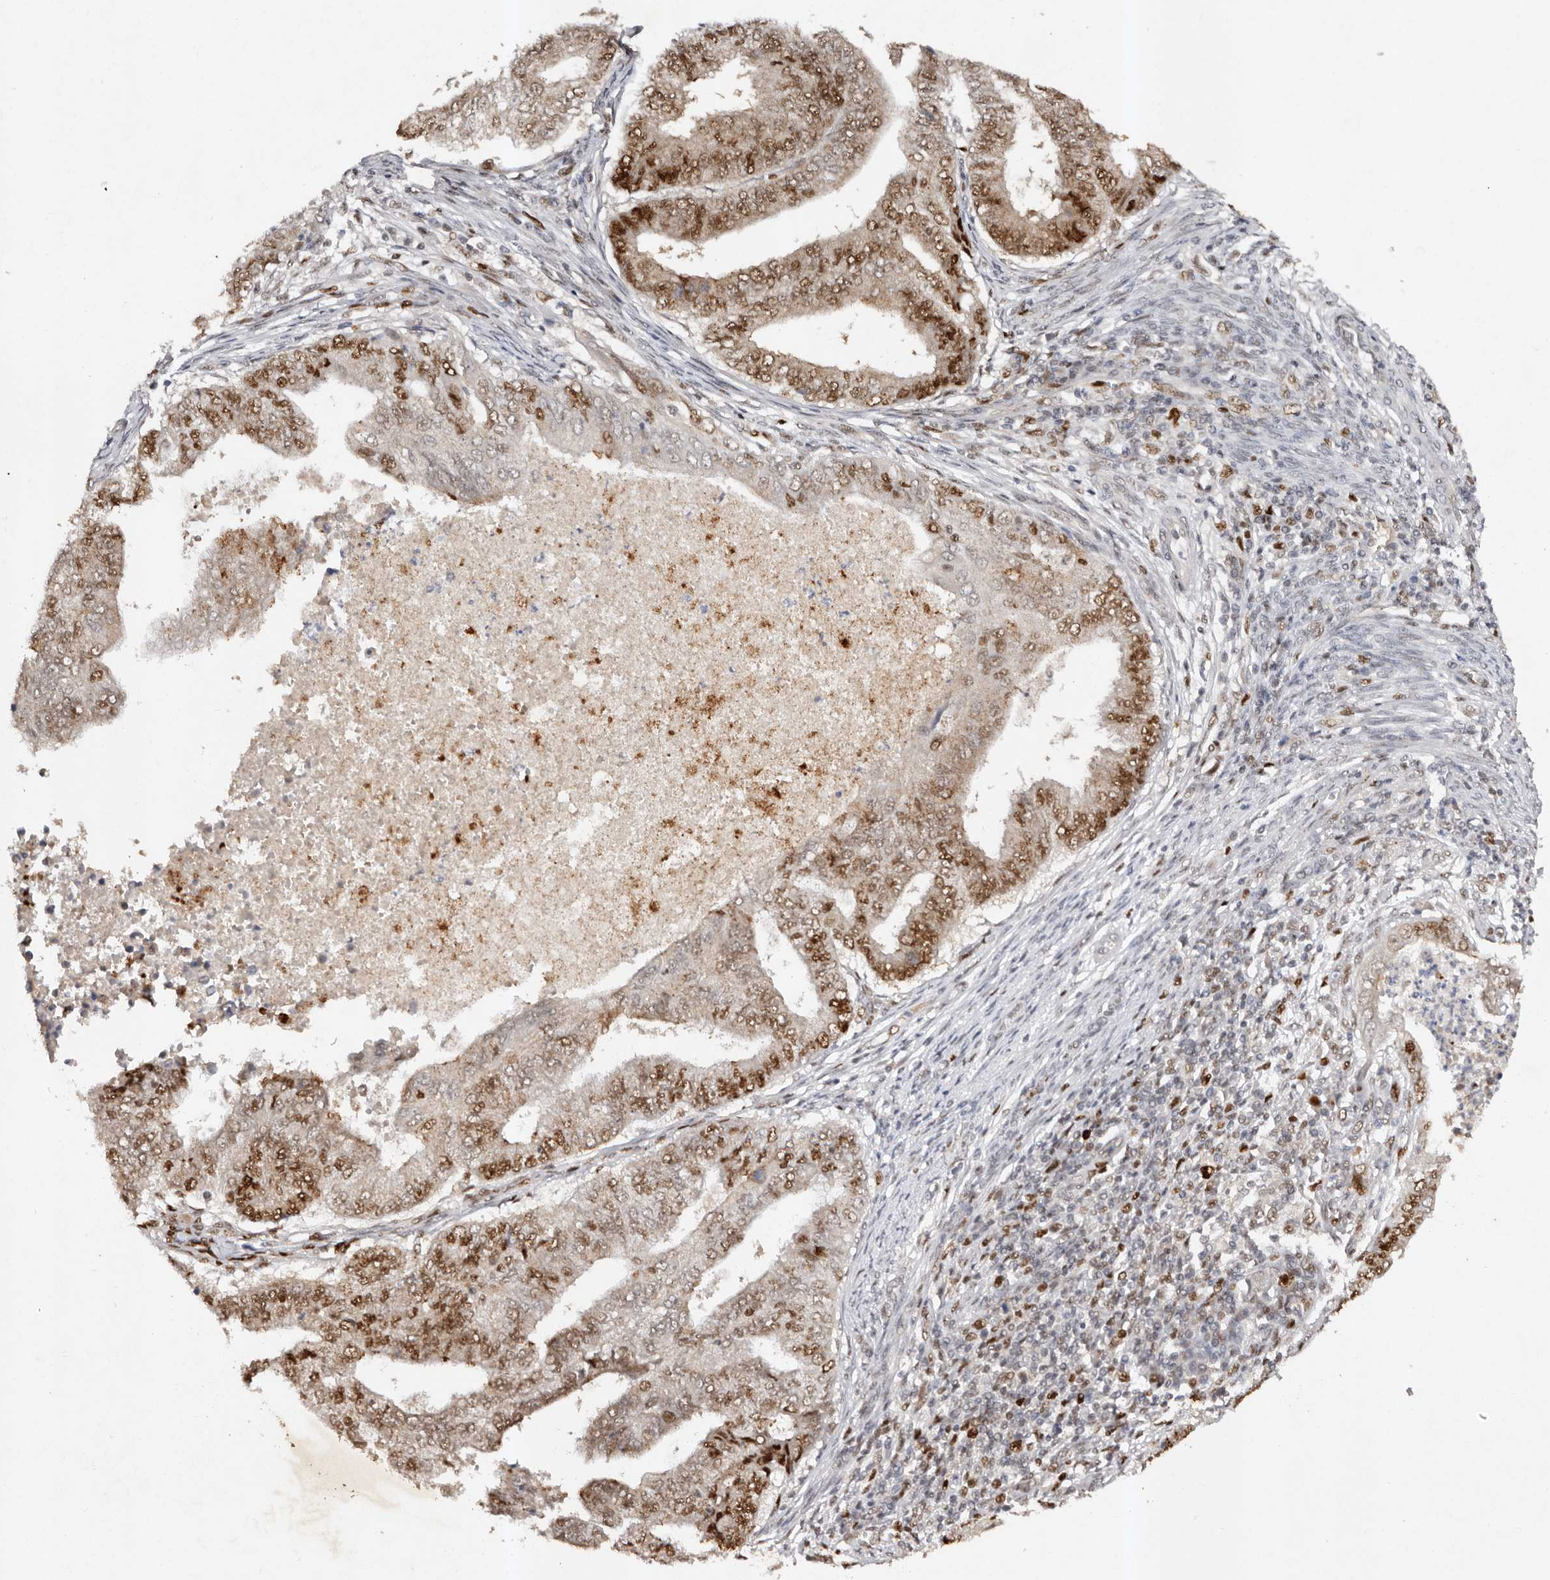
{"staining": {"intensity": "moderate", "quantity": "25%-75%", "location": "nuclear"}, "tissue": "endometrial cancer", "cell_type": "Tumor cells", "image_type": "cancer", "snomed": [{"axis": "morphology", "description": "Polyp, NOS"}, {"axis": "morphology", "description": "Adenocarcinoma, NOS"}, {"axis": "morphology", "description": "Adenoma, NOS"}, {"axis": "topography", "description": "Endometrium"}], "caption": "There is medium levels of moderate nuclear positivity in tumor cells of endometrial cancer (adenoma), as demonstrated by immunohistochemical staining (brown color).", "gene": "KLF7", "patient": {"sex": "female", "age": 79}}